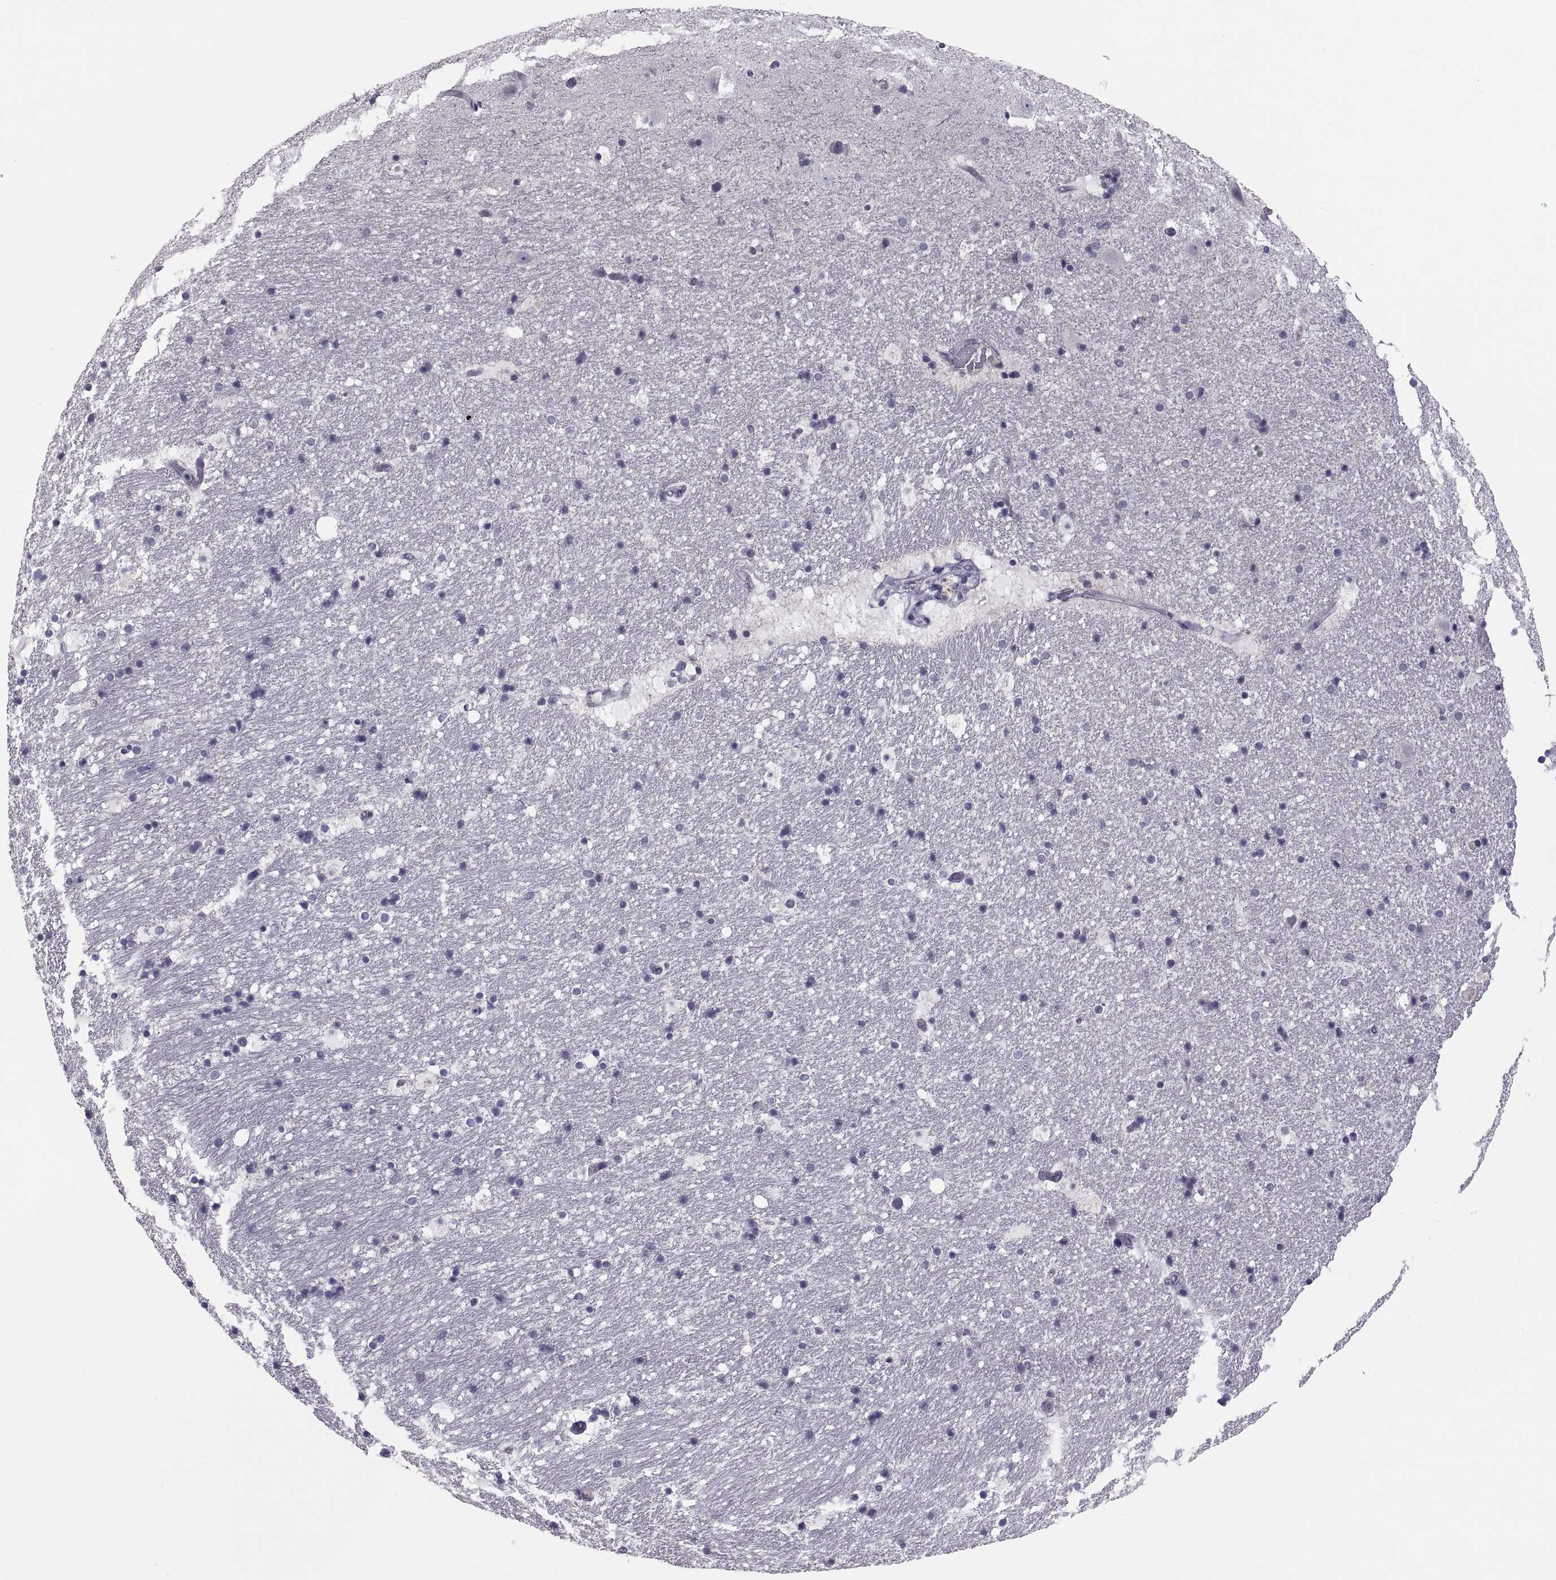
{"staining": {"intensity": "negative", "quantity": "none", "location": "none"}, "tissue": "hippocampus", "cell_type": "Glial cells", "image_type": "normal", "snomed": [{"axis": "morphology", "description": "Normal tissue, NOS"}, {"axis": "topography", "description": "Hippocampus"}], "caption": "Image shows no protein staining in glial cells of benign hippocampus. The staining was performed using DAB to visualize the protein expression in brown, while the nuclei were stained in blue with hematoxylin (Magnification: 20x).", "gene": "PDZRN4", "patient": {"sex": "male", "age": 51}}